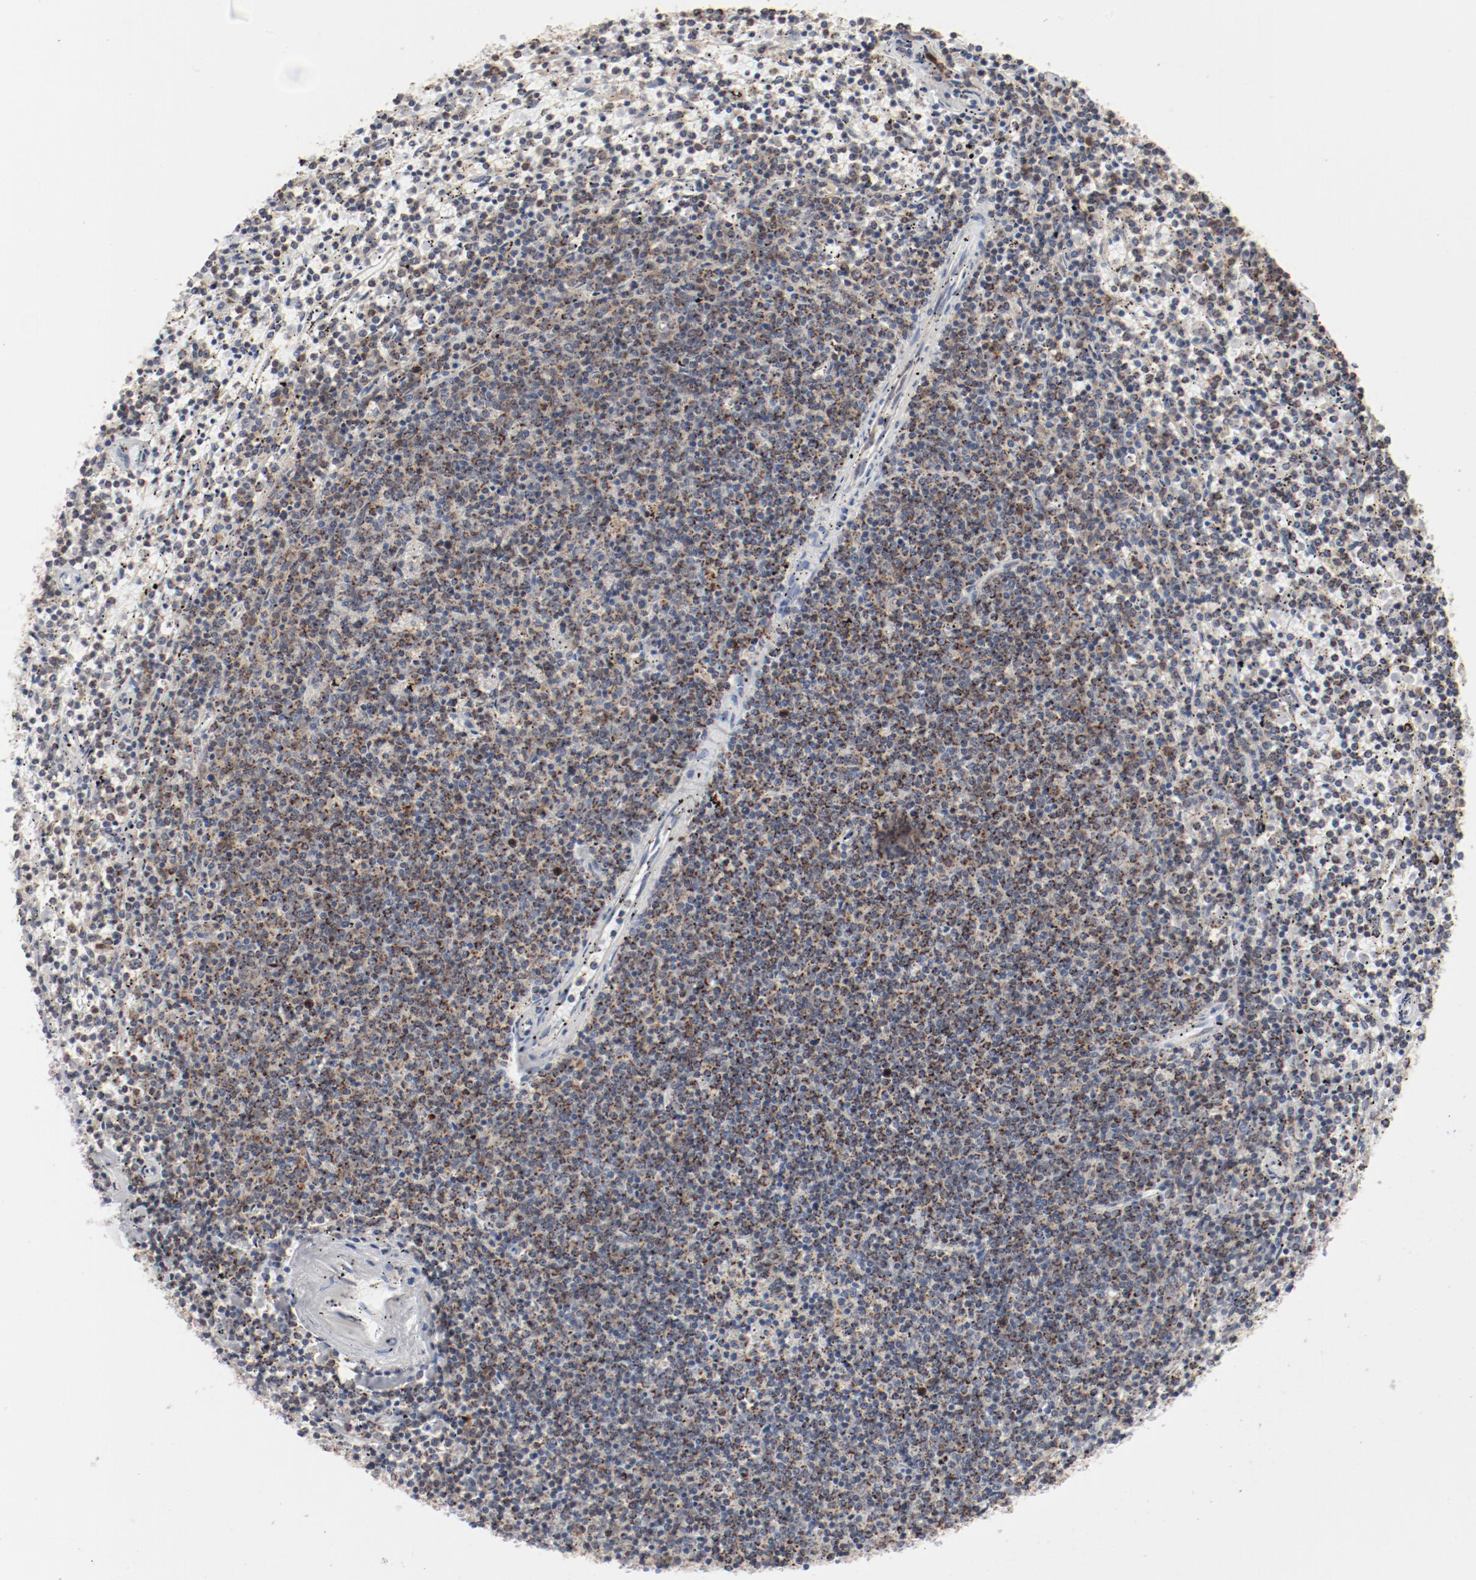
{"staining": {"intensity": "moderate", "quantity": ">75%", "location": "cytoplasmic/membranous"}, "tissue": "lymphoma", "cell_type": "Tumor cells", "image_type": "cancer", "snomed": [{"axis": "morphology", "description": "Malignant lymphoma, non-Hodgkin's type, Low grade"}, {"axis": "topography", "description": "Spleen"}], "caption": "High-power microscopy captured an immunohistochemistry histopathology image of malignant lymphoma, non-Hodgkin's type (low-grade), revealing moderate cytoplasmic/membranous staining in about >75% of tumor cells.", "gene": "SETD3", "patient": {"sex": "female", "age": 50}}